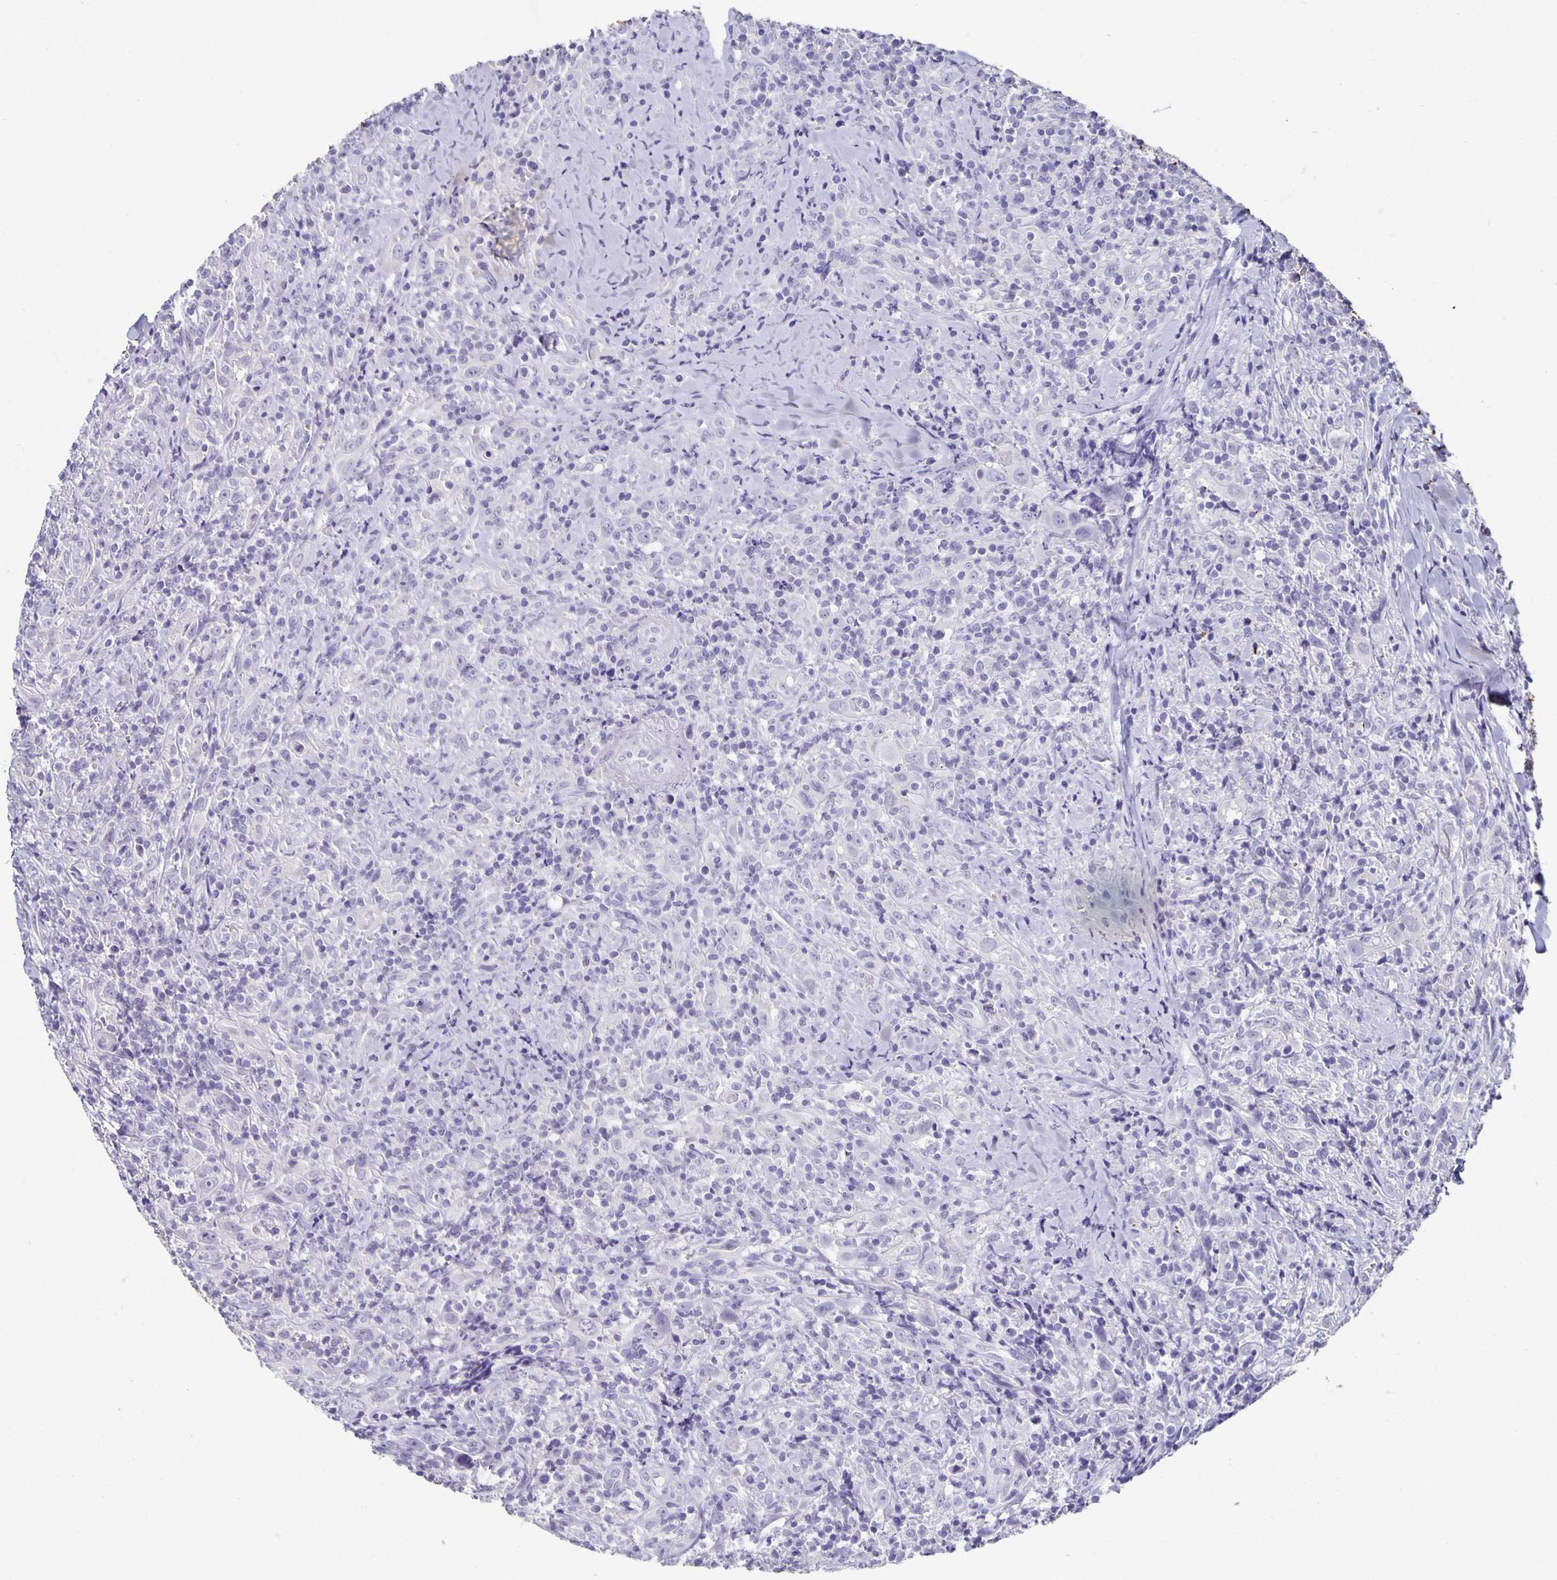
{"staining": {"intensity": "negative", "quantity": "none", "location": "none"}, "tissue": "head and neck cancer", "cell_type": "Tumor cells", "image_type": "cancer", "snomed": [{"axis": "morphology", "description": "Squamous cell carcinoma, NOS"}, {"axis": "topography", "description": "Head-Neck"}], "caption": "Human squamous cell carcinoma (head and neck) stained for a protein using immunohistochemistry displays no positivity in tumor cells.", "gene": "CHGA", "patient": {"sex": "female", "age": 95}}